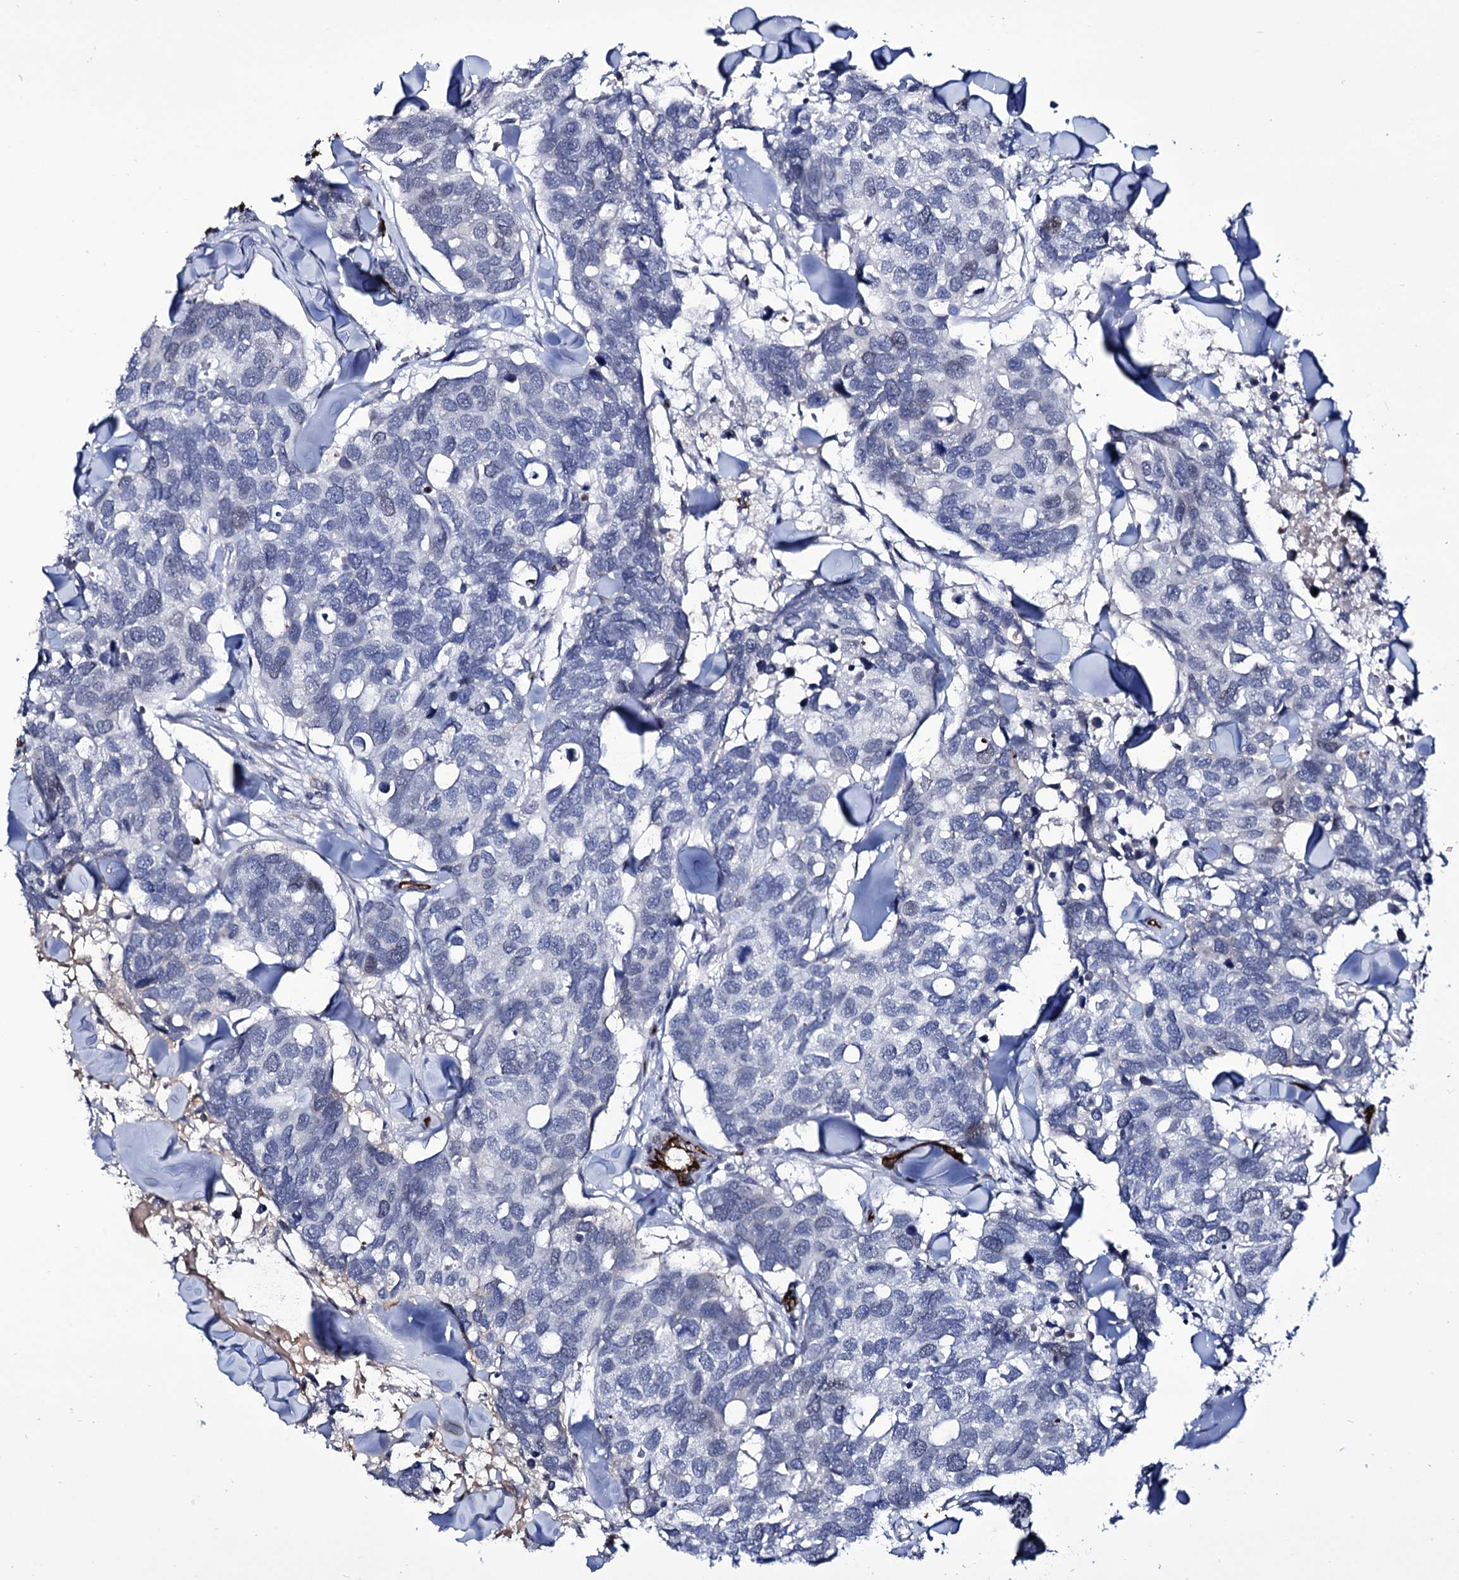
{"staining": {"intensity": "negative", "quantity": "none", "location": "none"}, "tissue": "breast cancer", "cell_type": "Tumor cells", "image_type": "cancer", "snomed": [{"axis": "morphology", "description": "Duct carcinoma"}, {"axis": "topography", "description": "Breast"}], "caption": "A high-resolution micrograph shows IHC staining of breast infiltrating ductal carcinoma, which displays no significant positivity in tumor cells.", "gene": "ZC3H12C", "patient": {"sex": "female", "age": 83}}